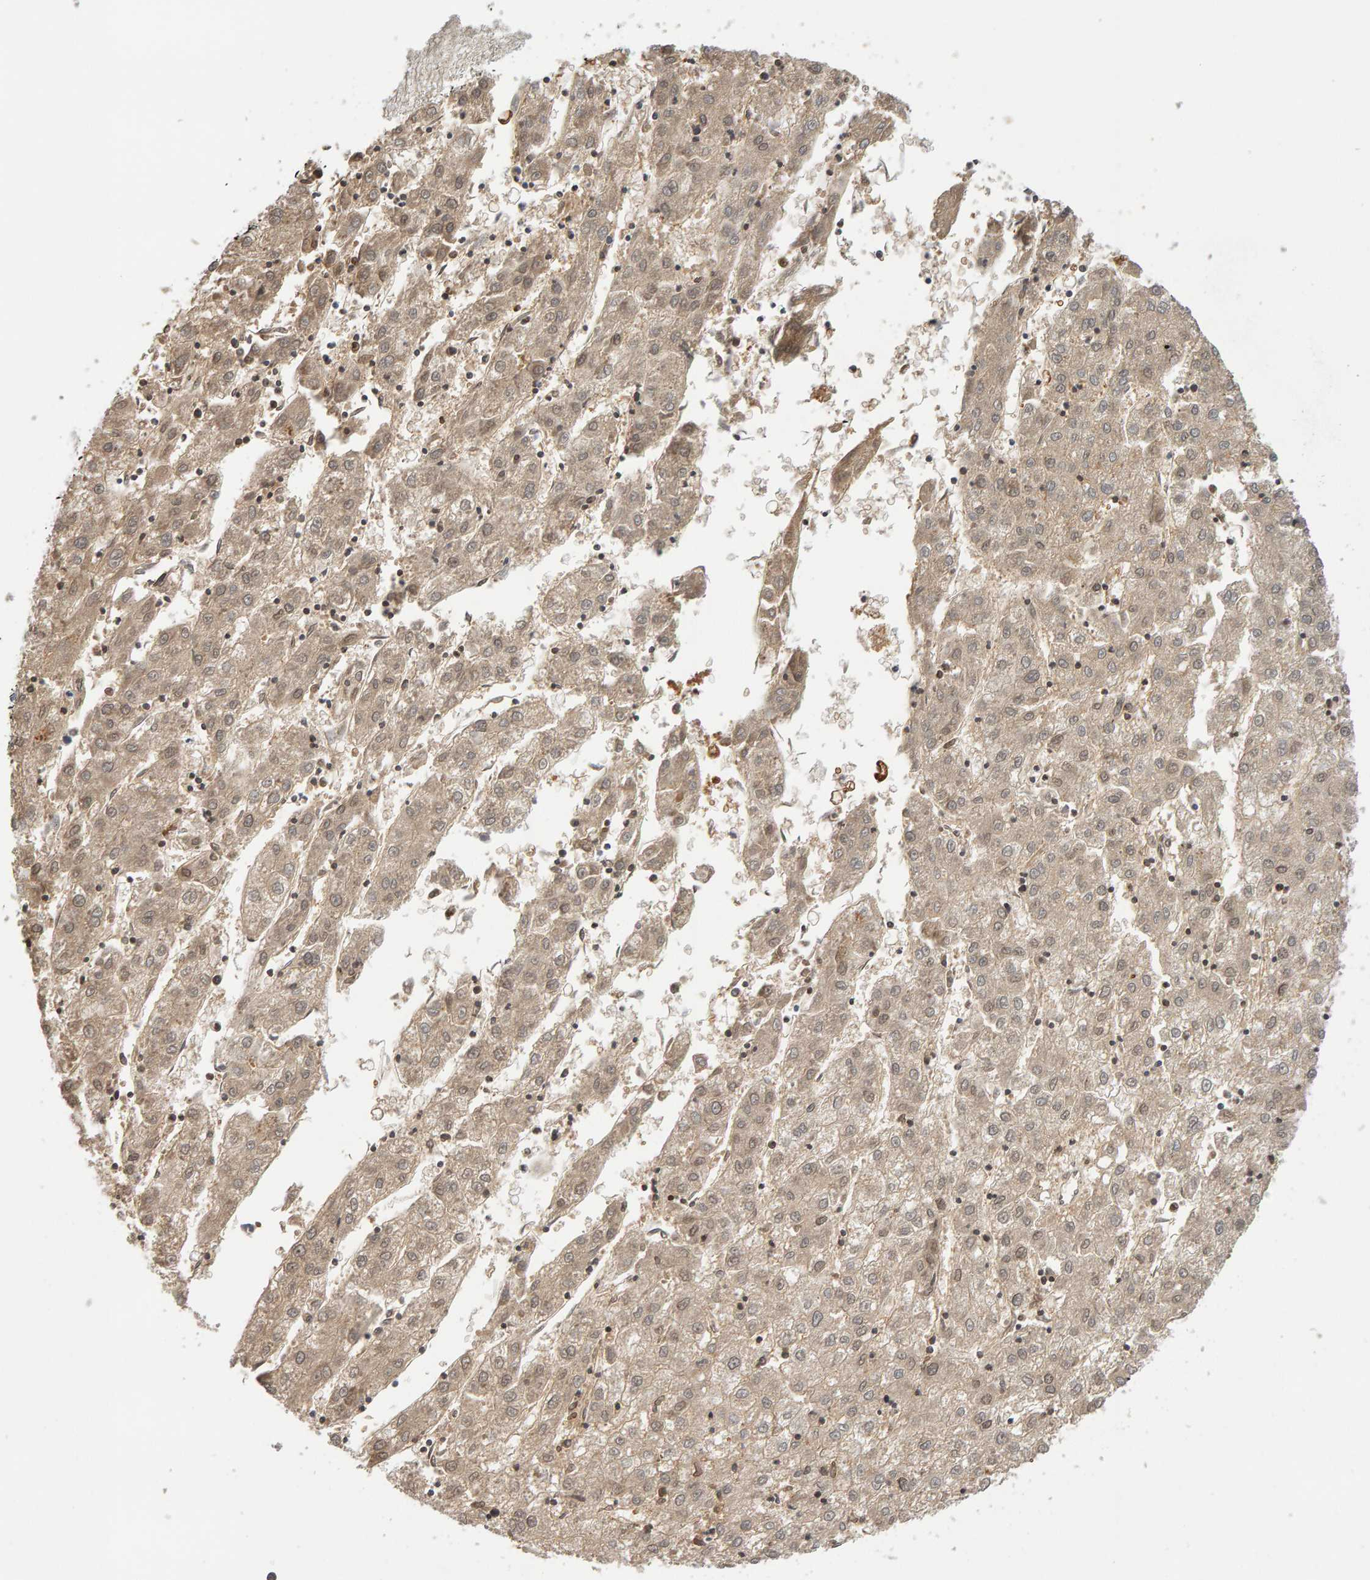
{"staining": {"intensity": "weak", "quantity": ">75%", "location": "cytoplasmic/membranous"}, "tissue": "liver cancer", "cell_type": "Tumor cells", "image_type": "cancer", "snomed": [{"axis": "morphology", "description": "Carcinoma, Hepatocellular, NOS"}, {"axis": "topography", "description": "Liver"}], "caption": "Brown immunohistochemical staining in hepatocellular carcinoma (liver) exhibits weak cytoplasmic/membranous expression in about >75% of tumor cells. (DAB IHC, brown staining for protein, blue staining for nuclei).", "gene": "METRNL", "patient": {"sex": "male", "age": 72}}